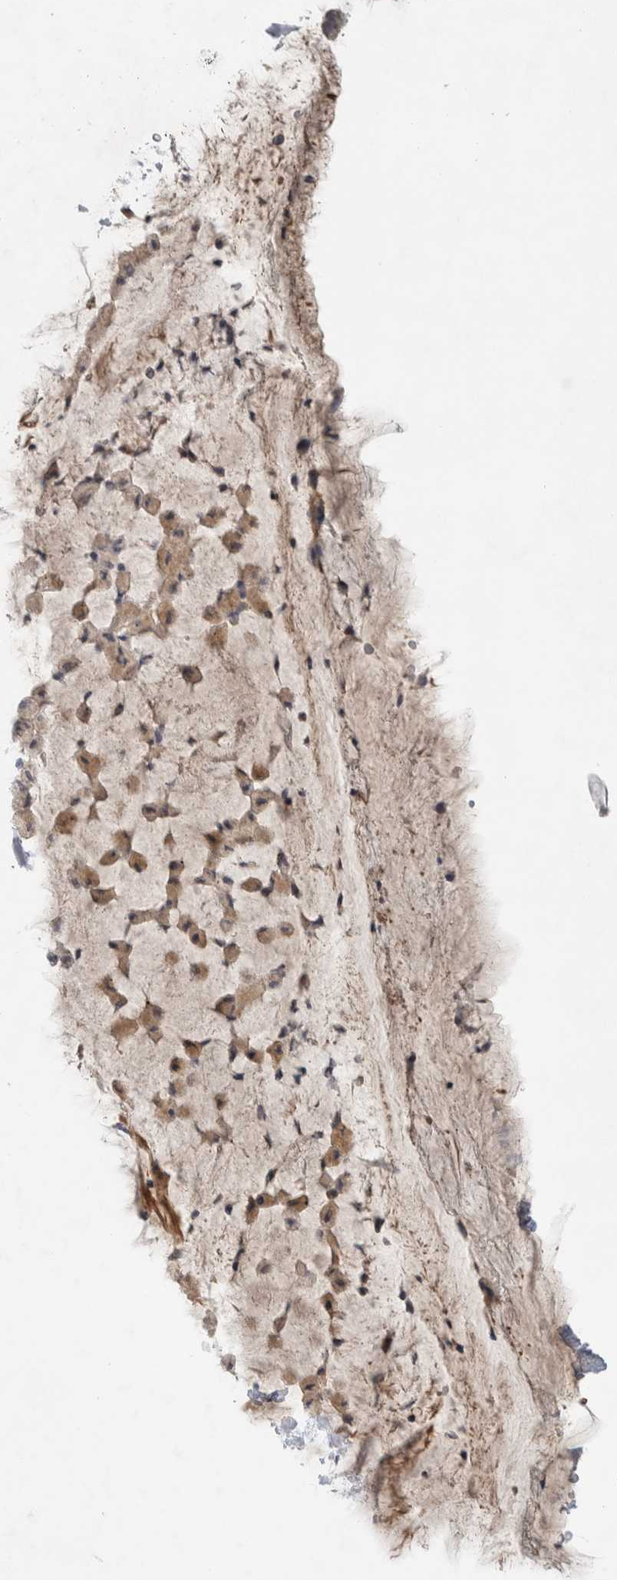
{"staining": {"intensity": "moderate", "quantity": ">75%", "location": "cytoplasmic/membranous"}, "tissue": "bronchus", "cell_type": "Respiratory epithelial cells", "image_type": "normal", "snomed": [{"axis": "morphology", "description": "Normal tissue, NOS"}, {"axis": "topography", "description": "Cartilage tissue"}], "caption": "A medium amount of moderate cytoplasmic/membranous expression is identified in approximately >75% of respiratory epithelial cells in unremarkable bronchus.", "gene": "DEPTOR", "patient": {"sex": "female", "age": 63}}